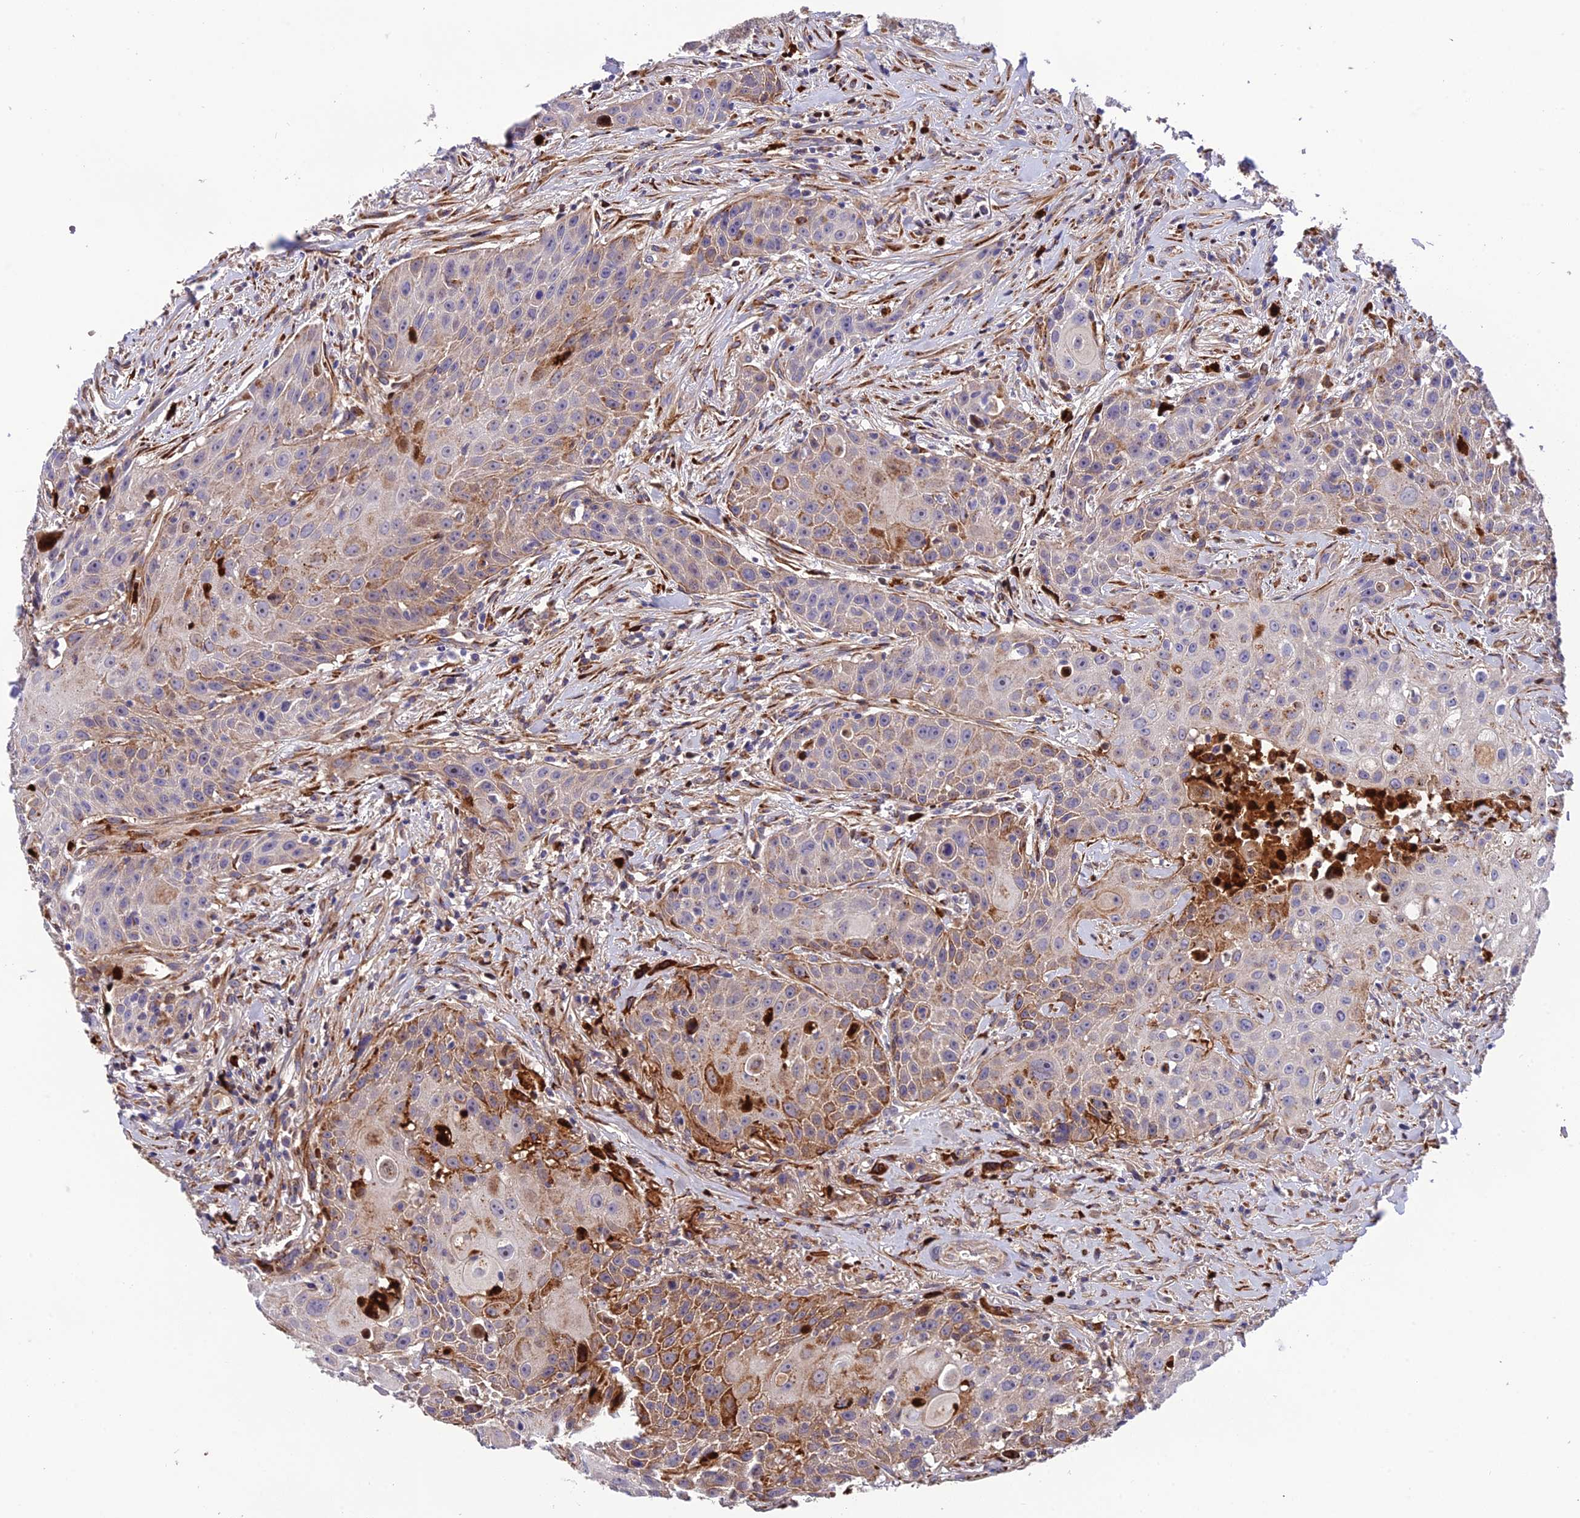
{"staining": {"intensity": "moderate", "quantity": "<25%", "location": "cytoplasmic/membranous"}, "tissue": "head and neck cancer", "cell_type": "Tumor cells", "image_type": "cancer", "snomed": [{"axis": "morphology", "description": "Squamous cell carcinoma, NOS"}, {"axis": "topography", "description": "Oral tissue"}, {"axis": "topography", "description": "Head-Neck"}], "caption": "Human head and neck cancer stained with a brown dye displays moderate cytoplasmic/membranous positive expression in about <25% of tumor cells.", "gene": "CPSF4L", "patient": {"sex": "female", "age": 82}}